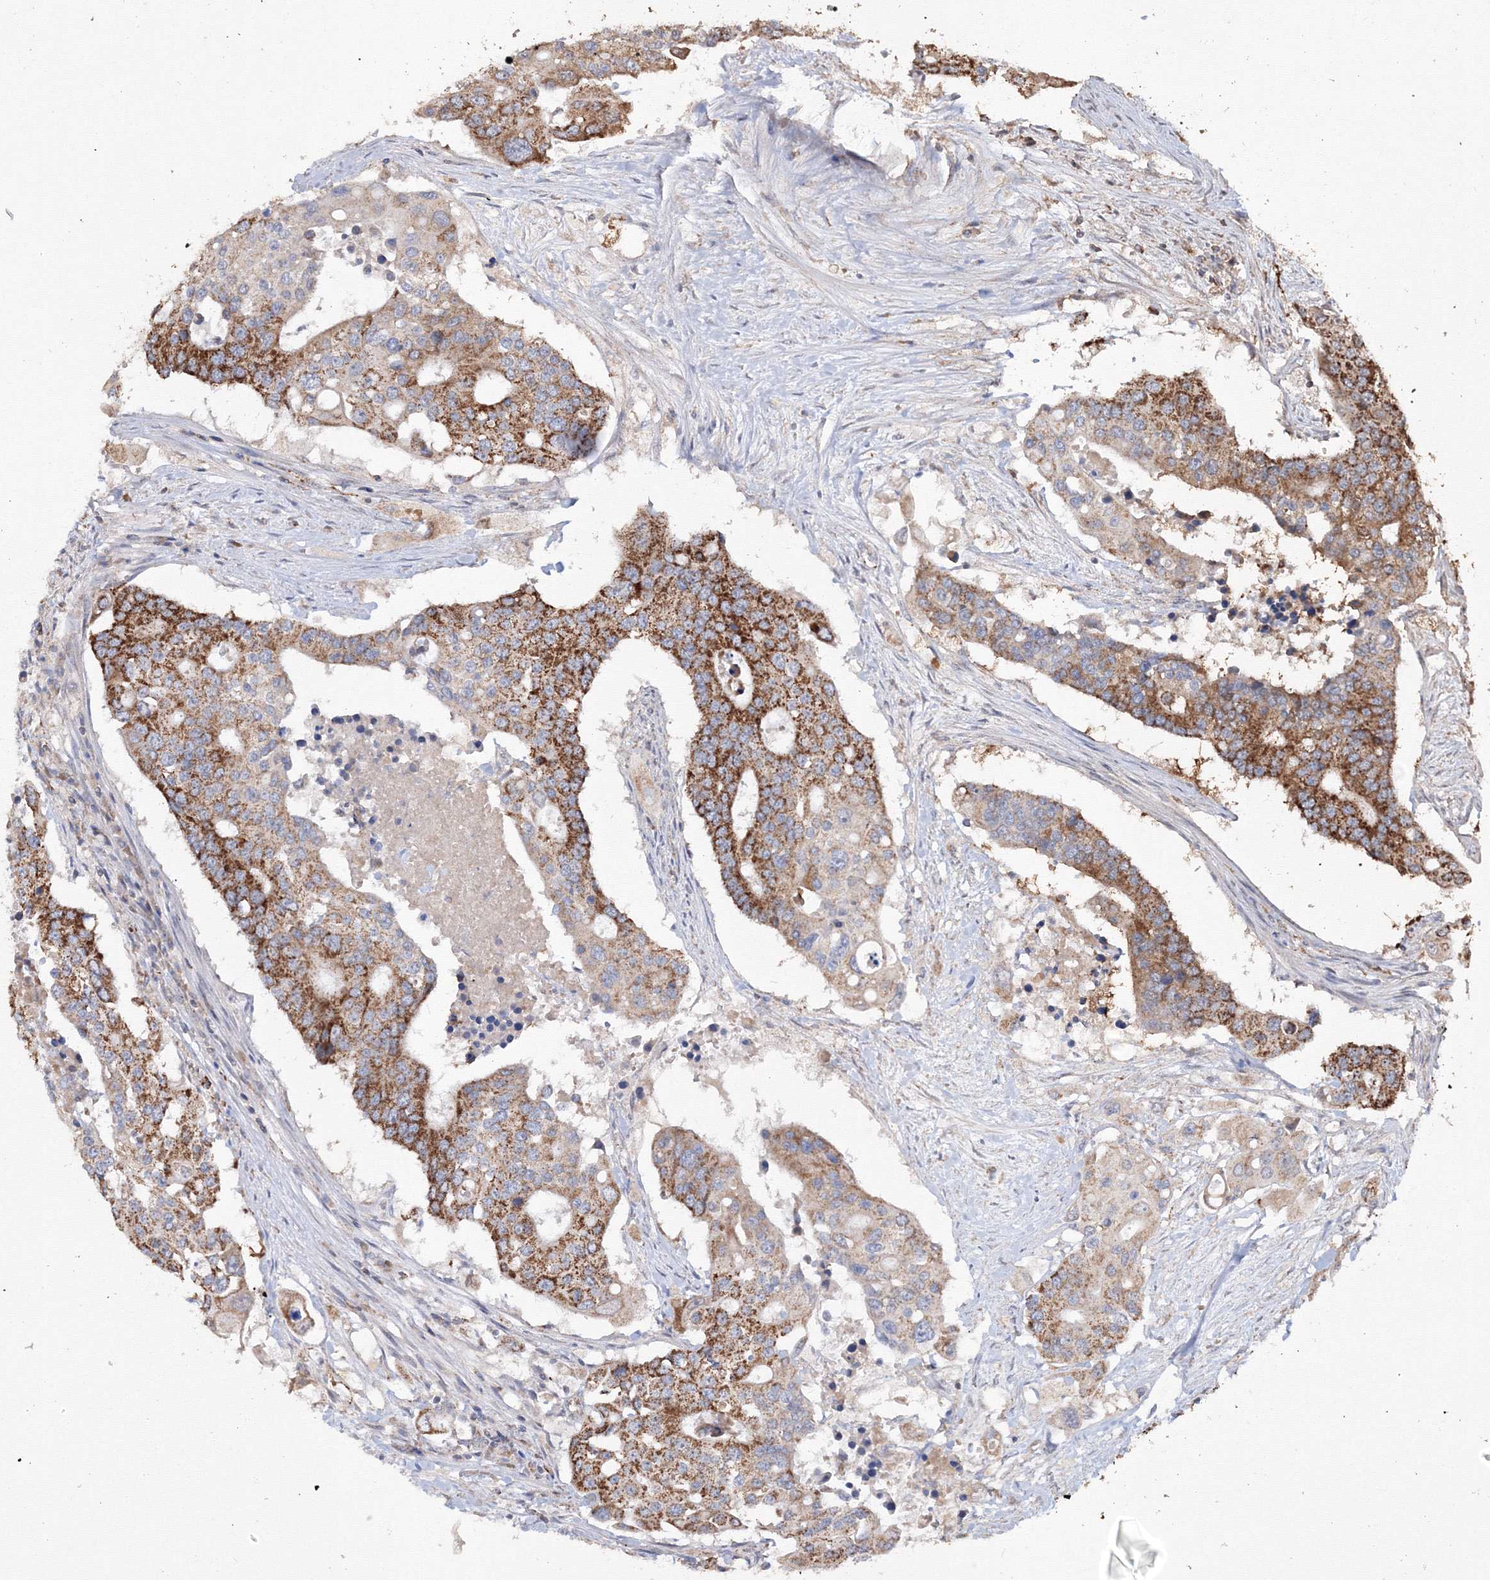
{"staining": {"intensity": "moderate", "quantity": ">75%", "location": "cytoplasmic/membranous"}, "tissue": "colorectal cancer", "cell_type": "Tumor cells", "image_type": "cancer", "snomed": [{"axis": "morphology", "description": "Adenocarcinoma, NOS"}, {"axis": "topography", "description": "Colon"}], "caption": "DAB immunohistochemical staining of human adenocarcinoma (colorectal) displays moderate cytoplasmic/membranous protein positivity in about >75% of tumor cells.", "gene": "GRSF1", "patient": {"sex": "male", "age": 77}}